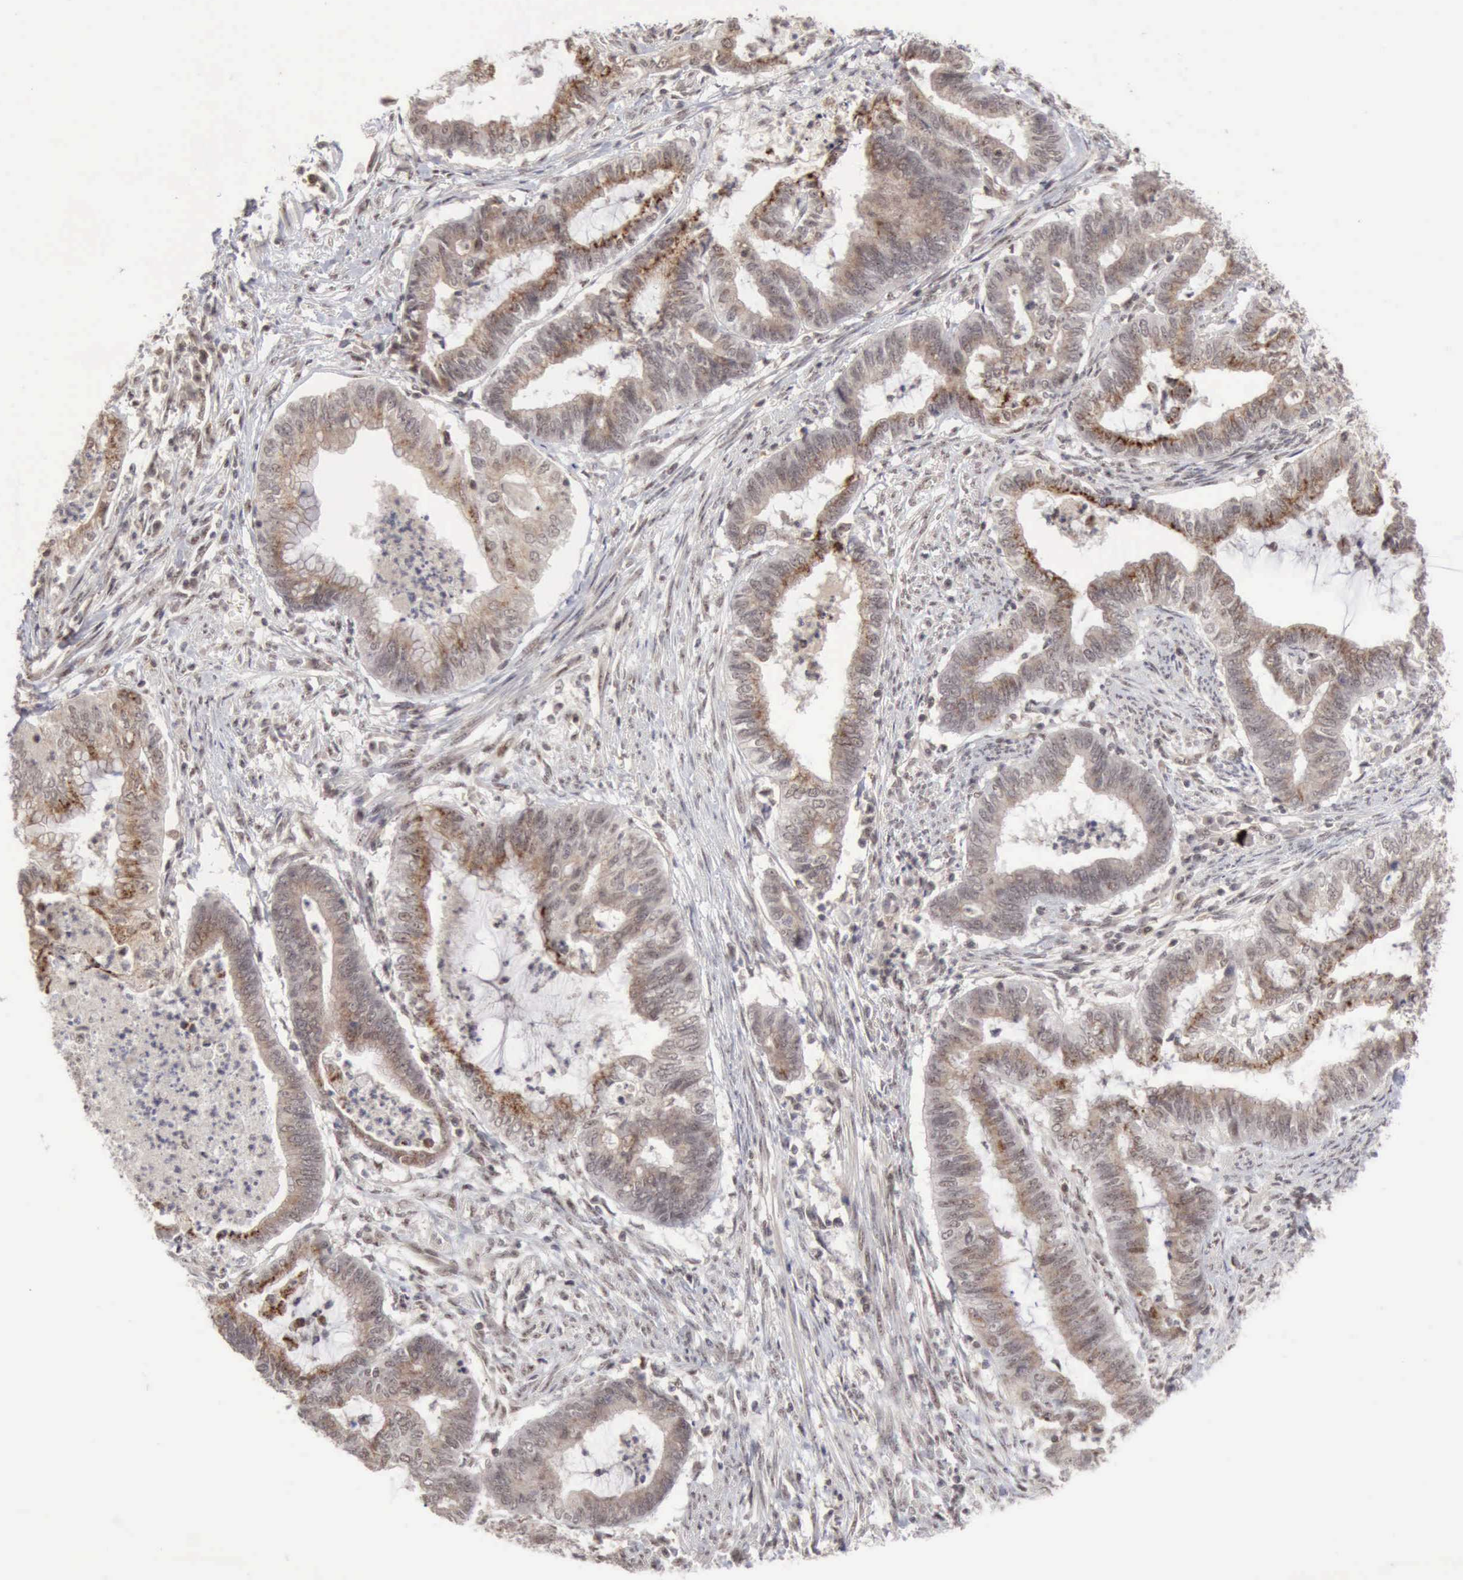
{"staining": {"intensity": "weak", "quantity": "25%-75%", "location": "cytoplasmic/membranous"}, "tissue": "endometrial cancer", "cell_type": "Tumor cells", "image_type": "cancer", "snomed": [{"axis": "morphology", "description": "Necrosis, NOS"}, {"axis": "morphology", "description": "Adenocarcinoma, NOS"}, {"axis": "topography", "description": "Endometrium"}], "caption": "This is a micrograph of immunohistochemistry staining of endometrial cancer (adenocarcinoma), which shows weak positivity in the cytoplasmic/membranous of tumor cells.", "gene": "CDKN2A", "patient": {"sex": "female", "age": 79}}